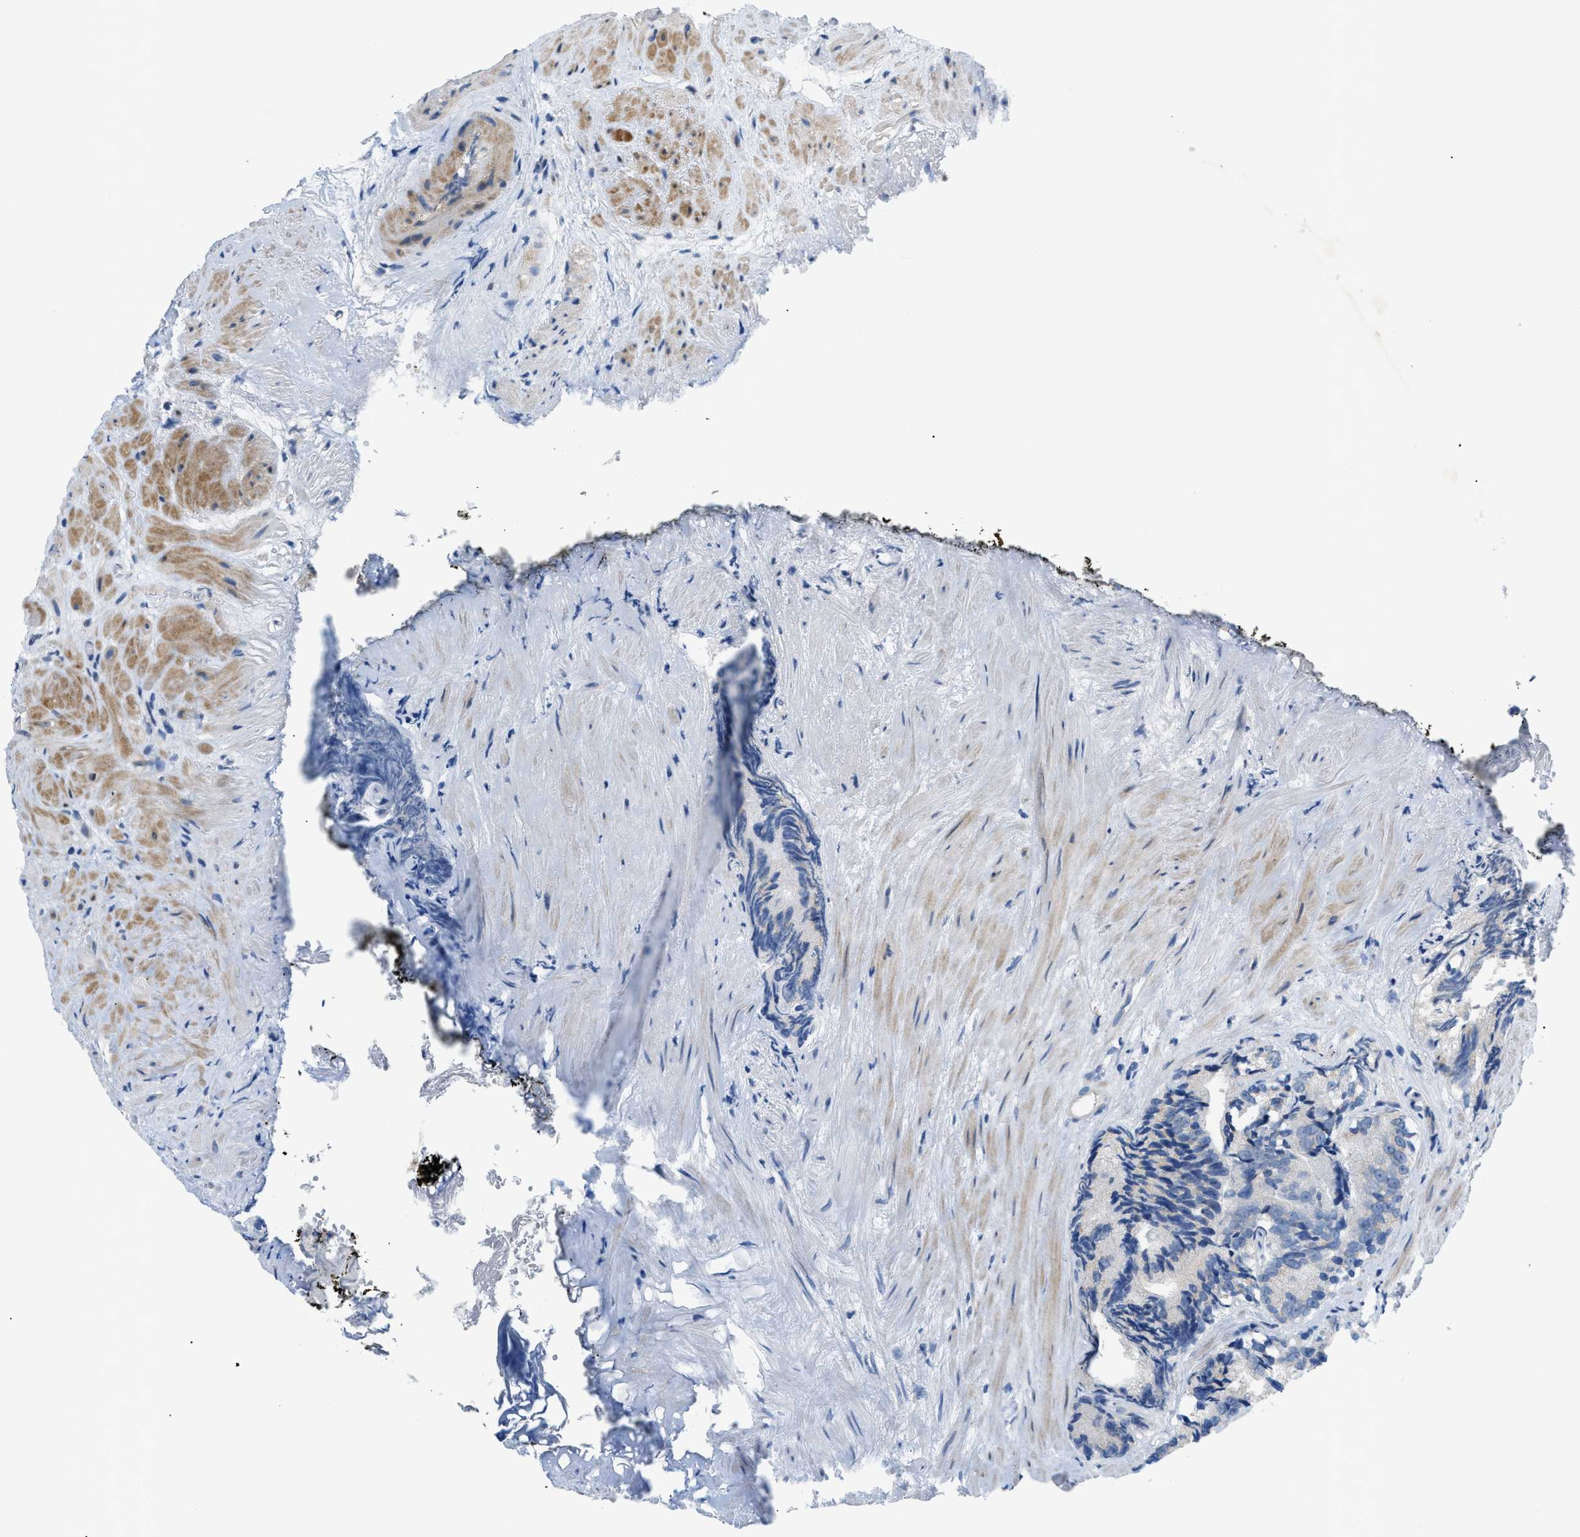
{"staining": {"intensity": "negative", "quantity": "none", "location": "none"}, "tissue": "prostate cancer", "cell_type": "Tumor cells", "image_type": "cancer", "snomed": [{"axis": "morphology", "description": "Adenocarcinoma, Low grade"}, {"axis": "topography", "description": "Prostate"}], "caption": "Prostate adenocarcinoma (low-grade) was stained to show a protein in brown. There is no significant positivity in tumor cells. (Stains: DAB immunohistochemistry with hematoxylin counter stain, Microscopy: brightfield microscopy at high magnification).", "gene": "FDCSP", "patient": {"sex": "male", "age": 89}}